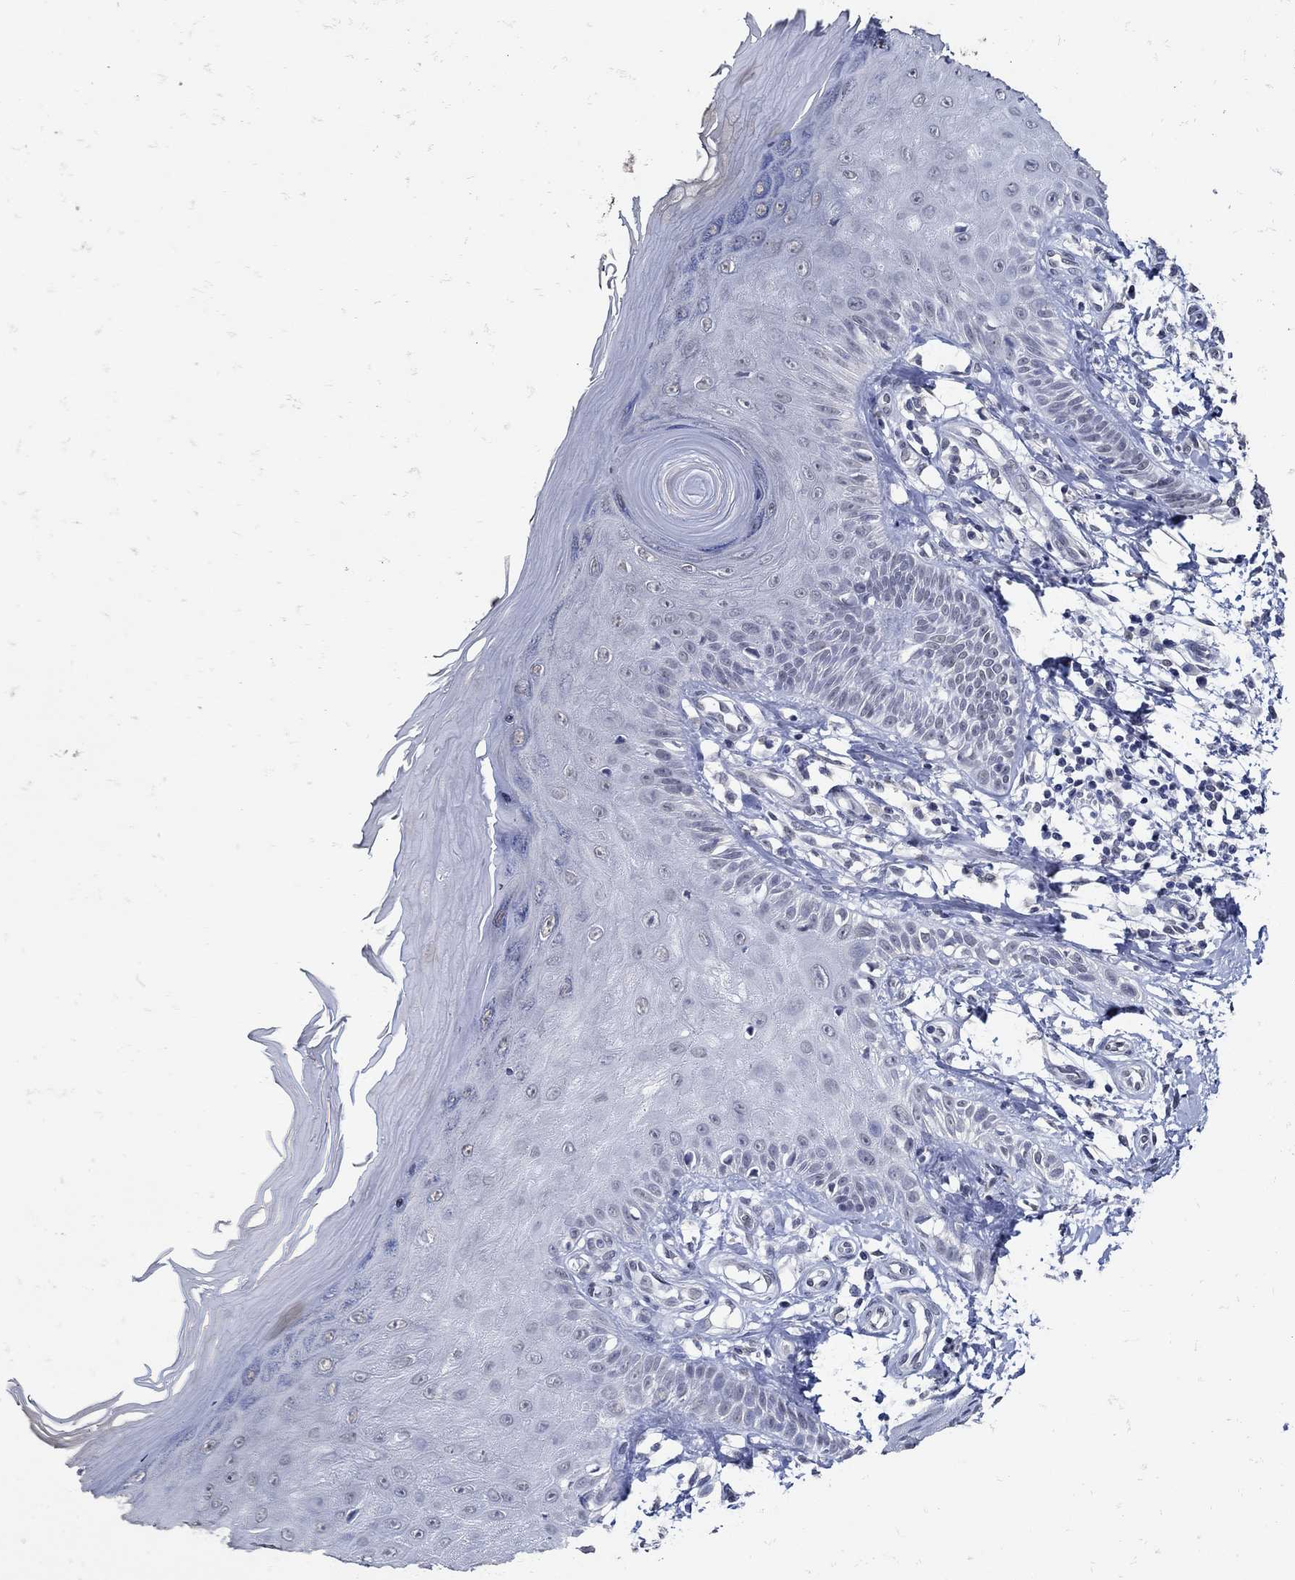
{"staining": {"intensity": "negative", "quantity": "none", "location": "none"}, "tissue": "skin", "cell_type": "Fibroblasts", "image_type": "normal", "snomed": [{"axis": "morphology", "description": "Normal tissue, NOS"}, {"axis": "morphology", "description": "Inflammation, NOS"}, {"axis": "morphology", "description": "Fibrosis, NOS"}, {"axis": "topography", "description": "Skin"}], "caption": "The image demonstrates no significant positivity in fibroblasts of skin. (Brightfield microscopy of DAB (3,3'-diaminobenzidine) immunohistochemistry at high magnification).", "gene": "KCNN3", "patient": {"sex": "male", "age": 71}}